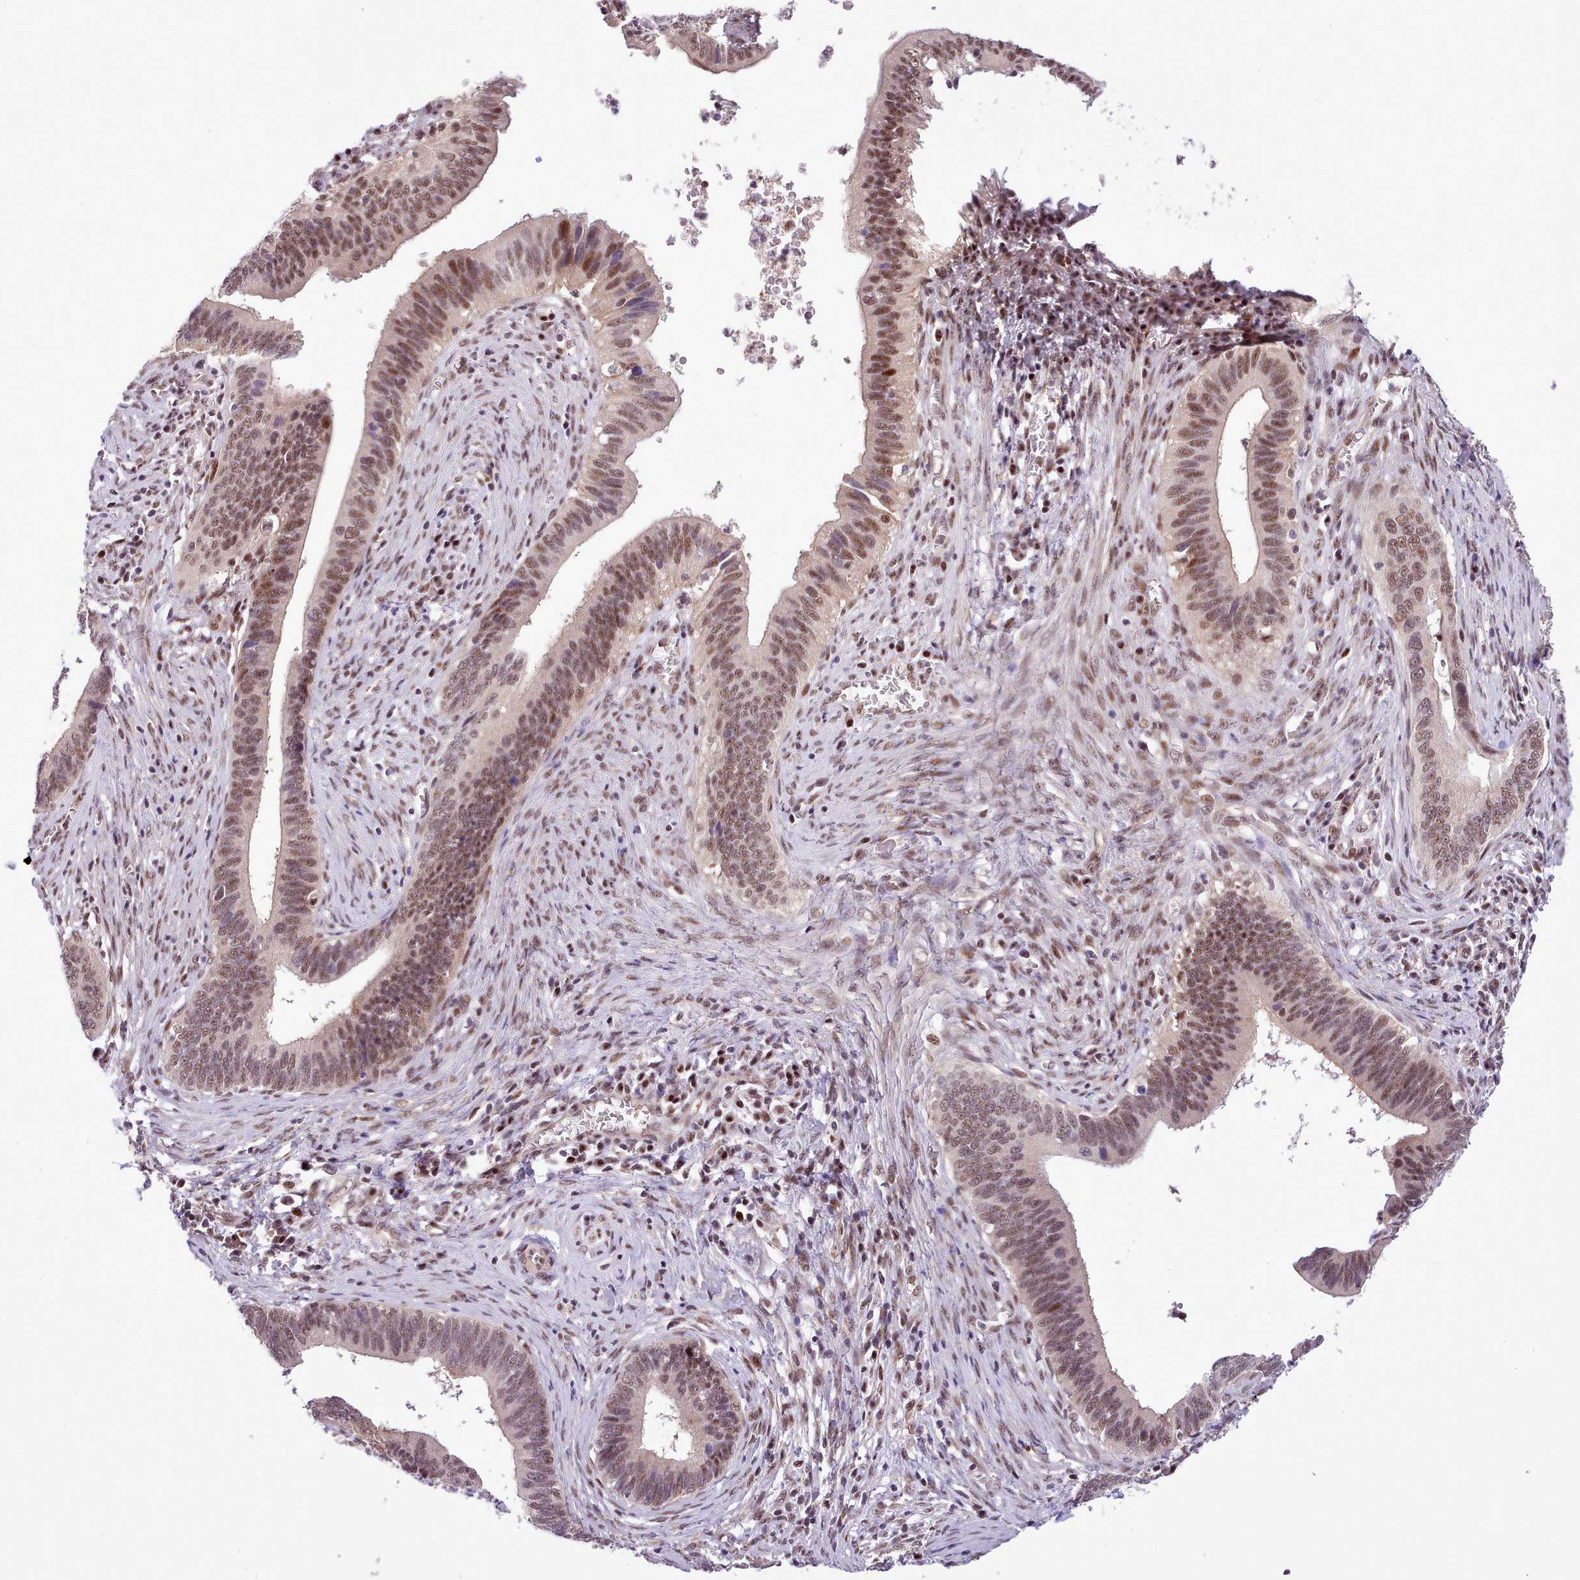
{"staining": {"intensity": "moderate", "quantity": ">75%", "location": "nuclear"}, "tissue": "cervical cancer", "cell_type": "Tumor cells", "image_type": "cancer", "snomed": [{"axis": "morphology", "description": "Adenocarcinoma, NOS"}, {"axis": "topography", "description": "Cervix"}], "caption": "Cervical adenocarcinoma was stained to show a protein in brown. There is medium levels of moderate nuclear positivity in approximately >75% of tumor cells. Immunohistochemistry stains the protein in brown and the nuclei are stained blue.", "gene": "HOXB7", "patient": {"sex": "female", "age": 42}}